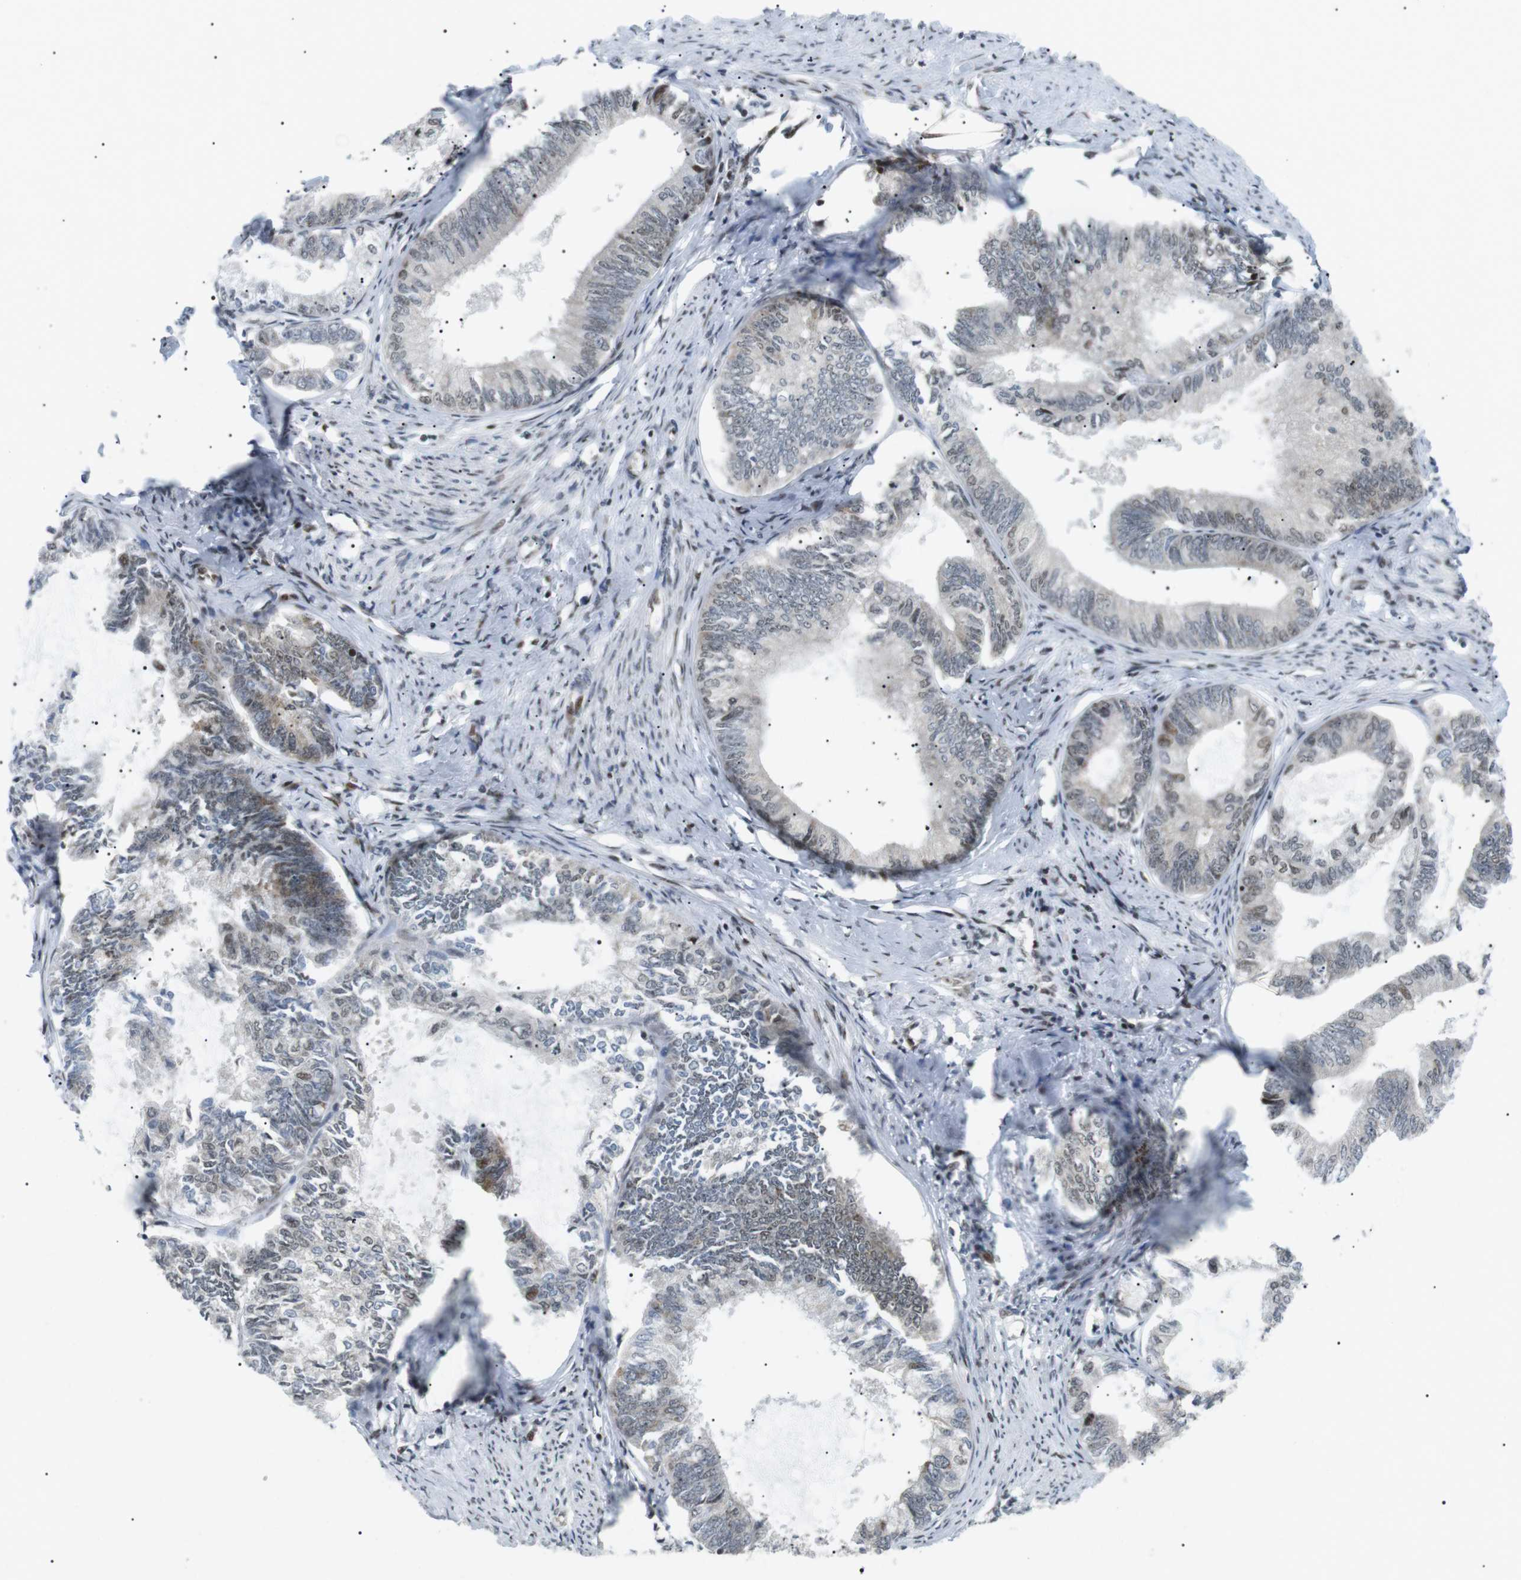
{"staining": {"intensity": "weak", "quantity": "<25%", "location": "cytoplasmic/membranous,nuclear"}, "tissue": "endometrial cancer", "cell_type": "Tumor cells", "image_type": "cancer", "snomed": [{"axis": "morphology", "description": "Adenocarcinoma, NOS"}, {"axis": "topography", "description": "Endometrium"}], "caption": "Tumor cells are negative for brown protein staining in endometrial cancer.", "gene": "CDC27", "patient": {"sex": "female", "age": 86}}